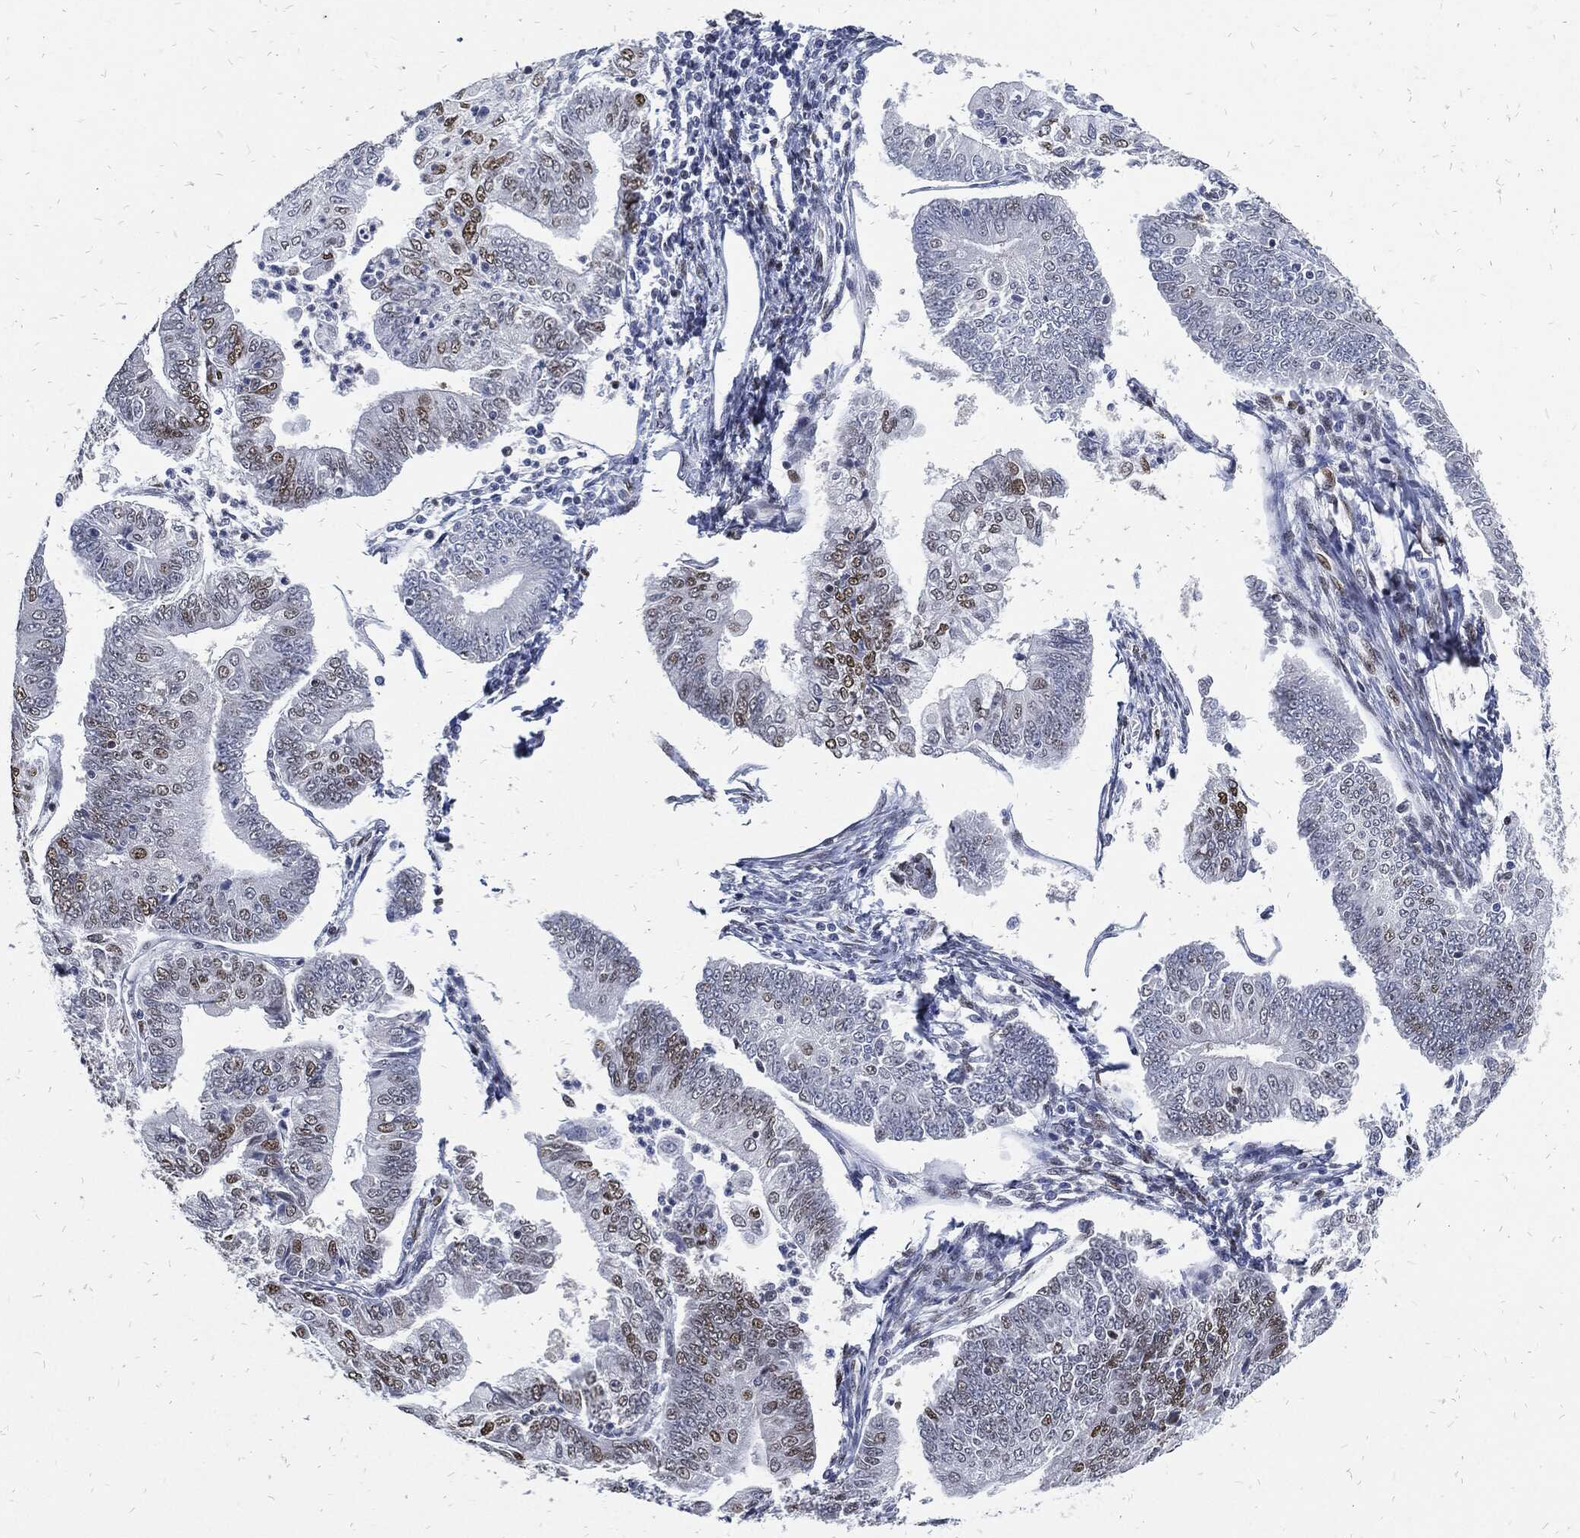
{"staining": {"intensity": "moderate", "quantity": "<25%", "location": "nuclear"}, "tissue": "endometrial cancer", "cell_type": "Tumor cells", "image_type": "cancer", "snomed": [{"axis": "morphology", "description": "Adenocarcinoma, NOS"}, {"axis": "topography", "description": "Endometrium"}], "caption": "IHC (DAB) staining of endometrial adenocarcinoma reveals moderate nuclear protein expression in approximately <25% of tumor cells.", "gene": "JUN", "patient": {"sex": "female", "age": 56}}